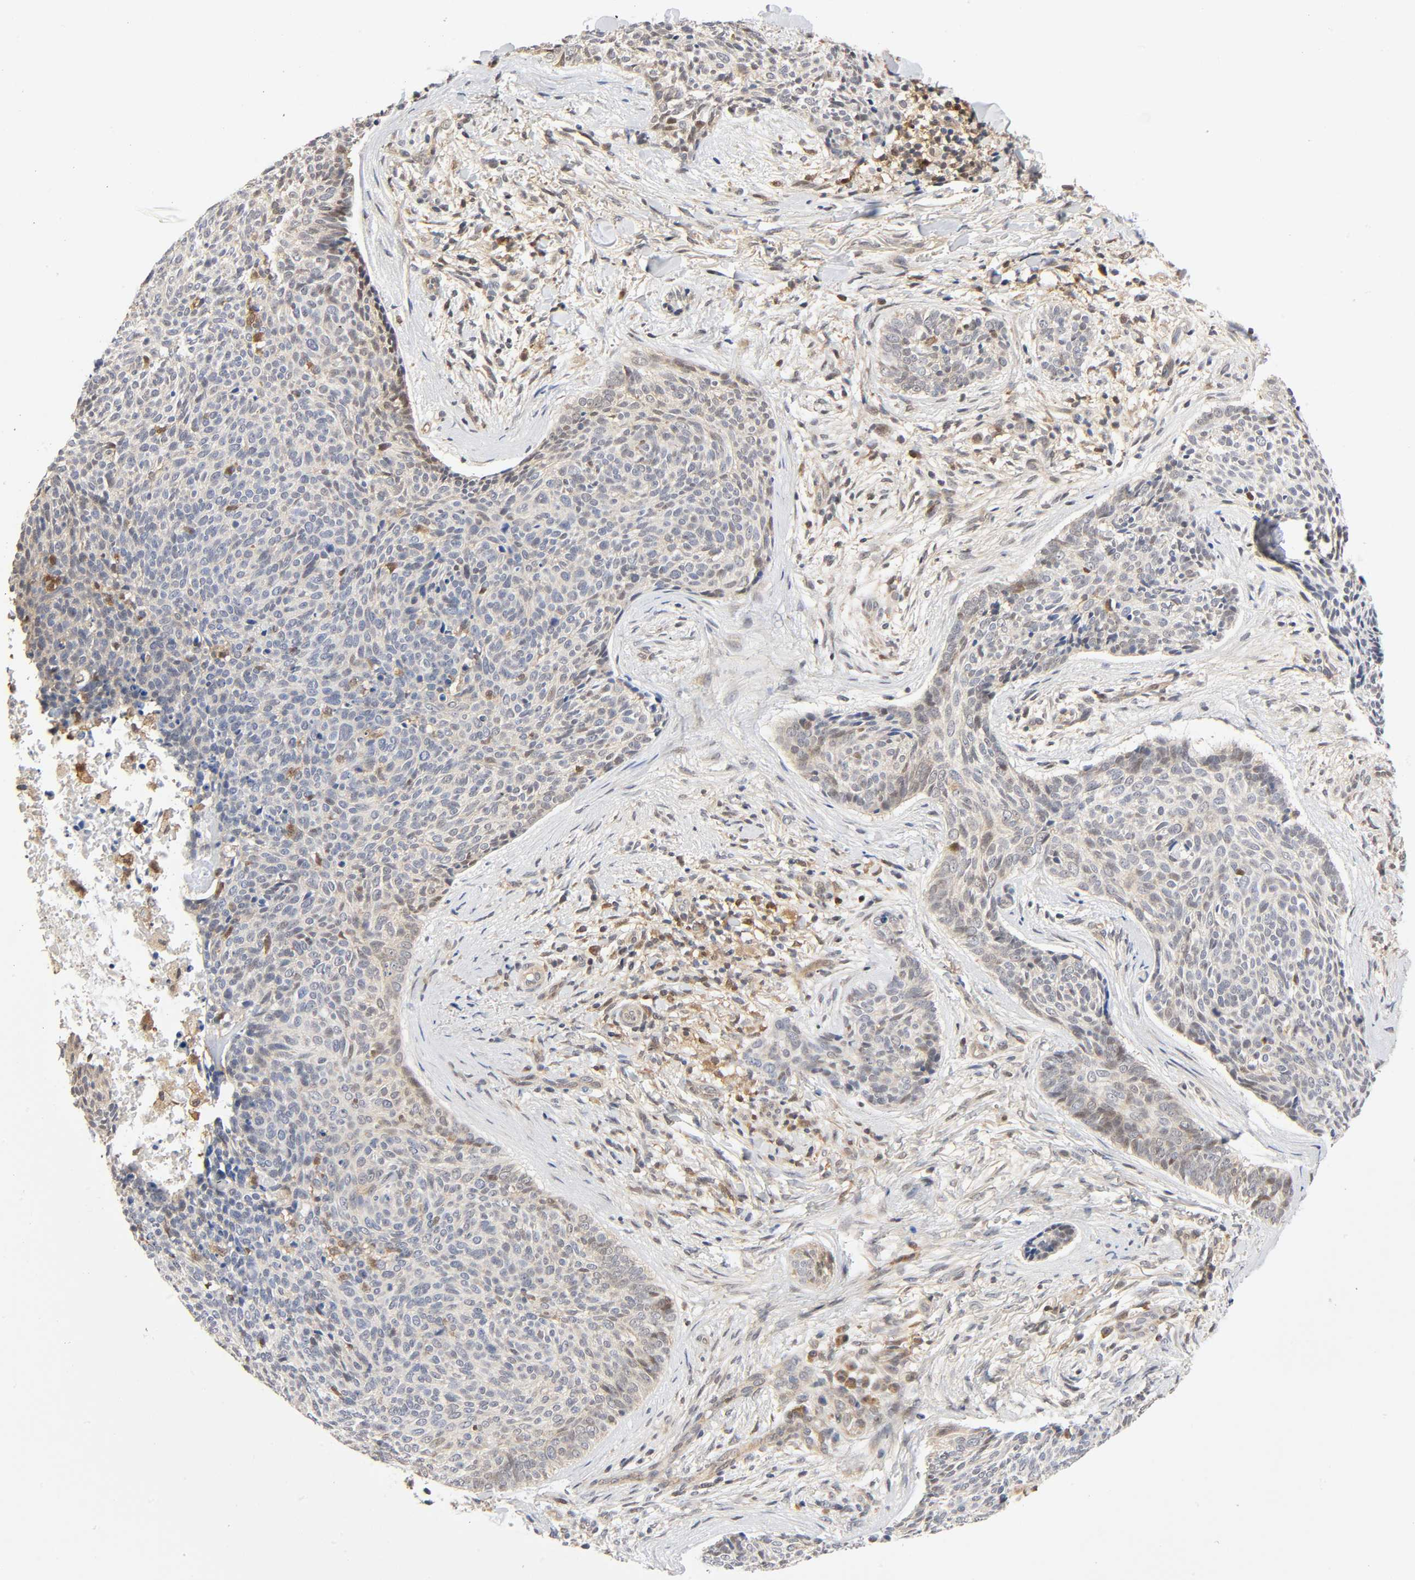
{"staining": {"intensity": "weak", "quantity": "25%-75%", "location": "nuclear"}, "tissue": "skin cancer", "cell_type": "Tumor cells", "image_type": "cancer", "snomed": [{"axis": "morphology", "description": "Normal tissue, NOS"}, {"axis": "morphology", "description": "Basal cell carcinoma"}, {"axis": "topography", "description": "Skin"}], "caption": "The immunohistochemical stain shows weak nuclear staining in tumor cells of skin basal cell carcinoma tissue.", "gene": "CASP9", "patient": {"sex": "female", "age": 57}}